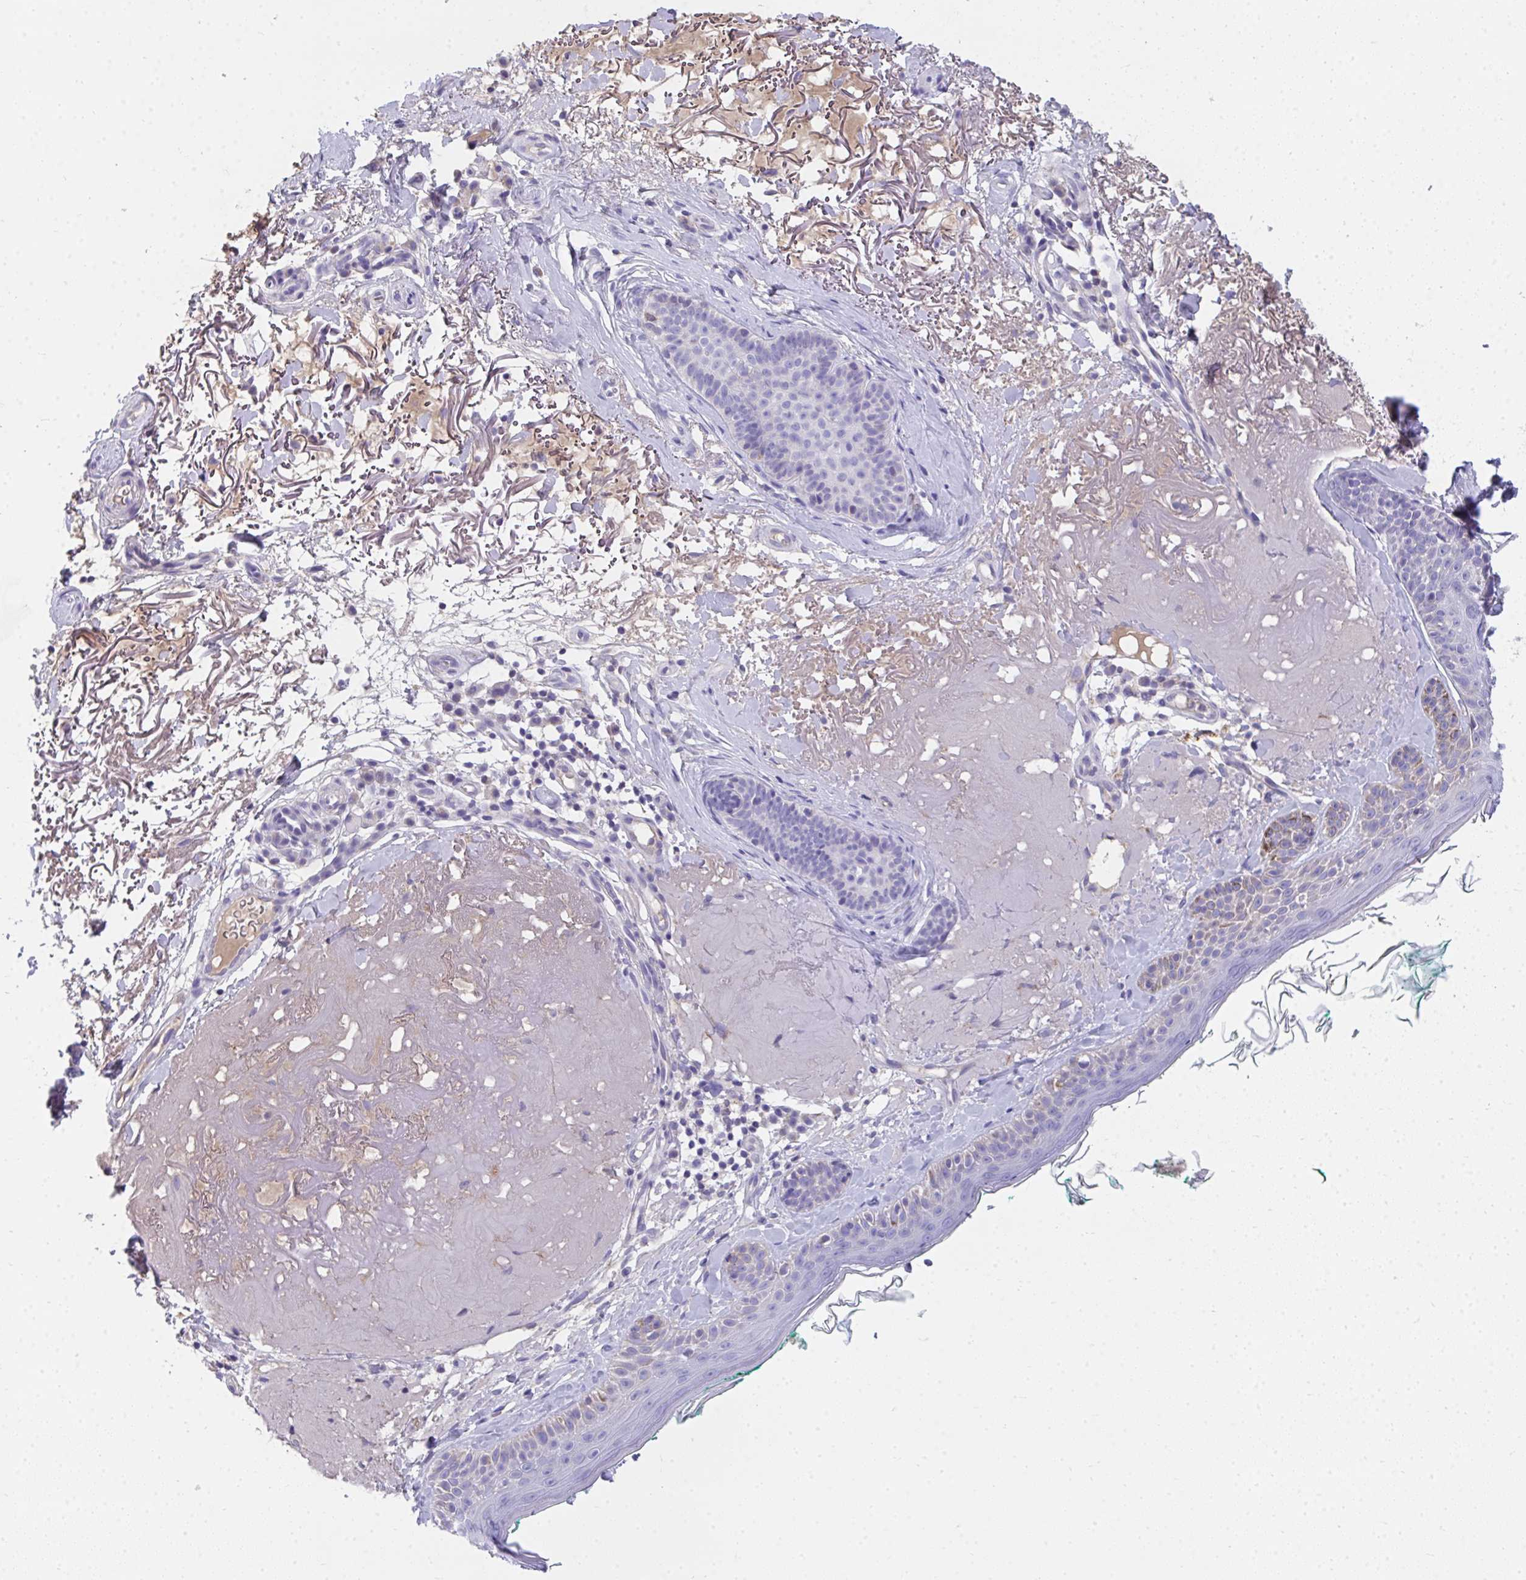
{"staining": {"intensity": "negative", "quantity": "none", "location": "none"}, "tissue": "skin", "cell_type": "Fibroblasts", "image_type": "normal", "snomed": [{"axis": "morphology", "description": "Normal tissue, NOS"}, {"axis": "topography", "description": "Skin"}], "caption": "Micrograph shows no protein positivity in fibroblasts of normal skin. (DAB immunohistochemistry (IHC), high magnification).", "gene": "COA5", "patient": {"sex": "male", "age": 73}}